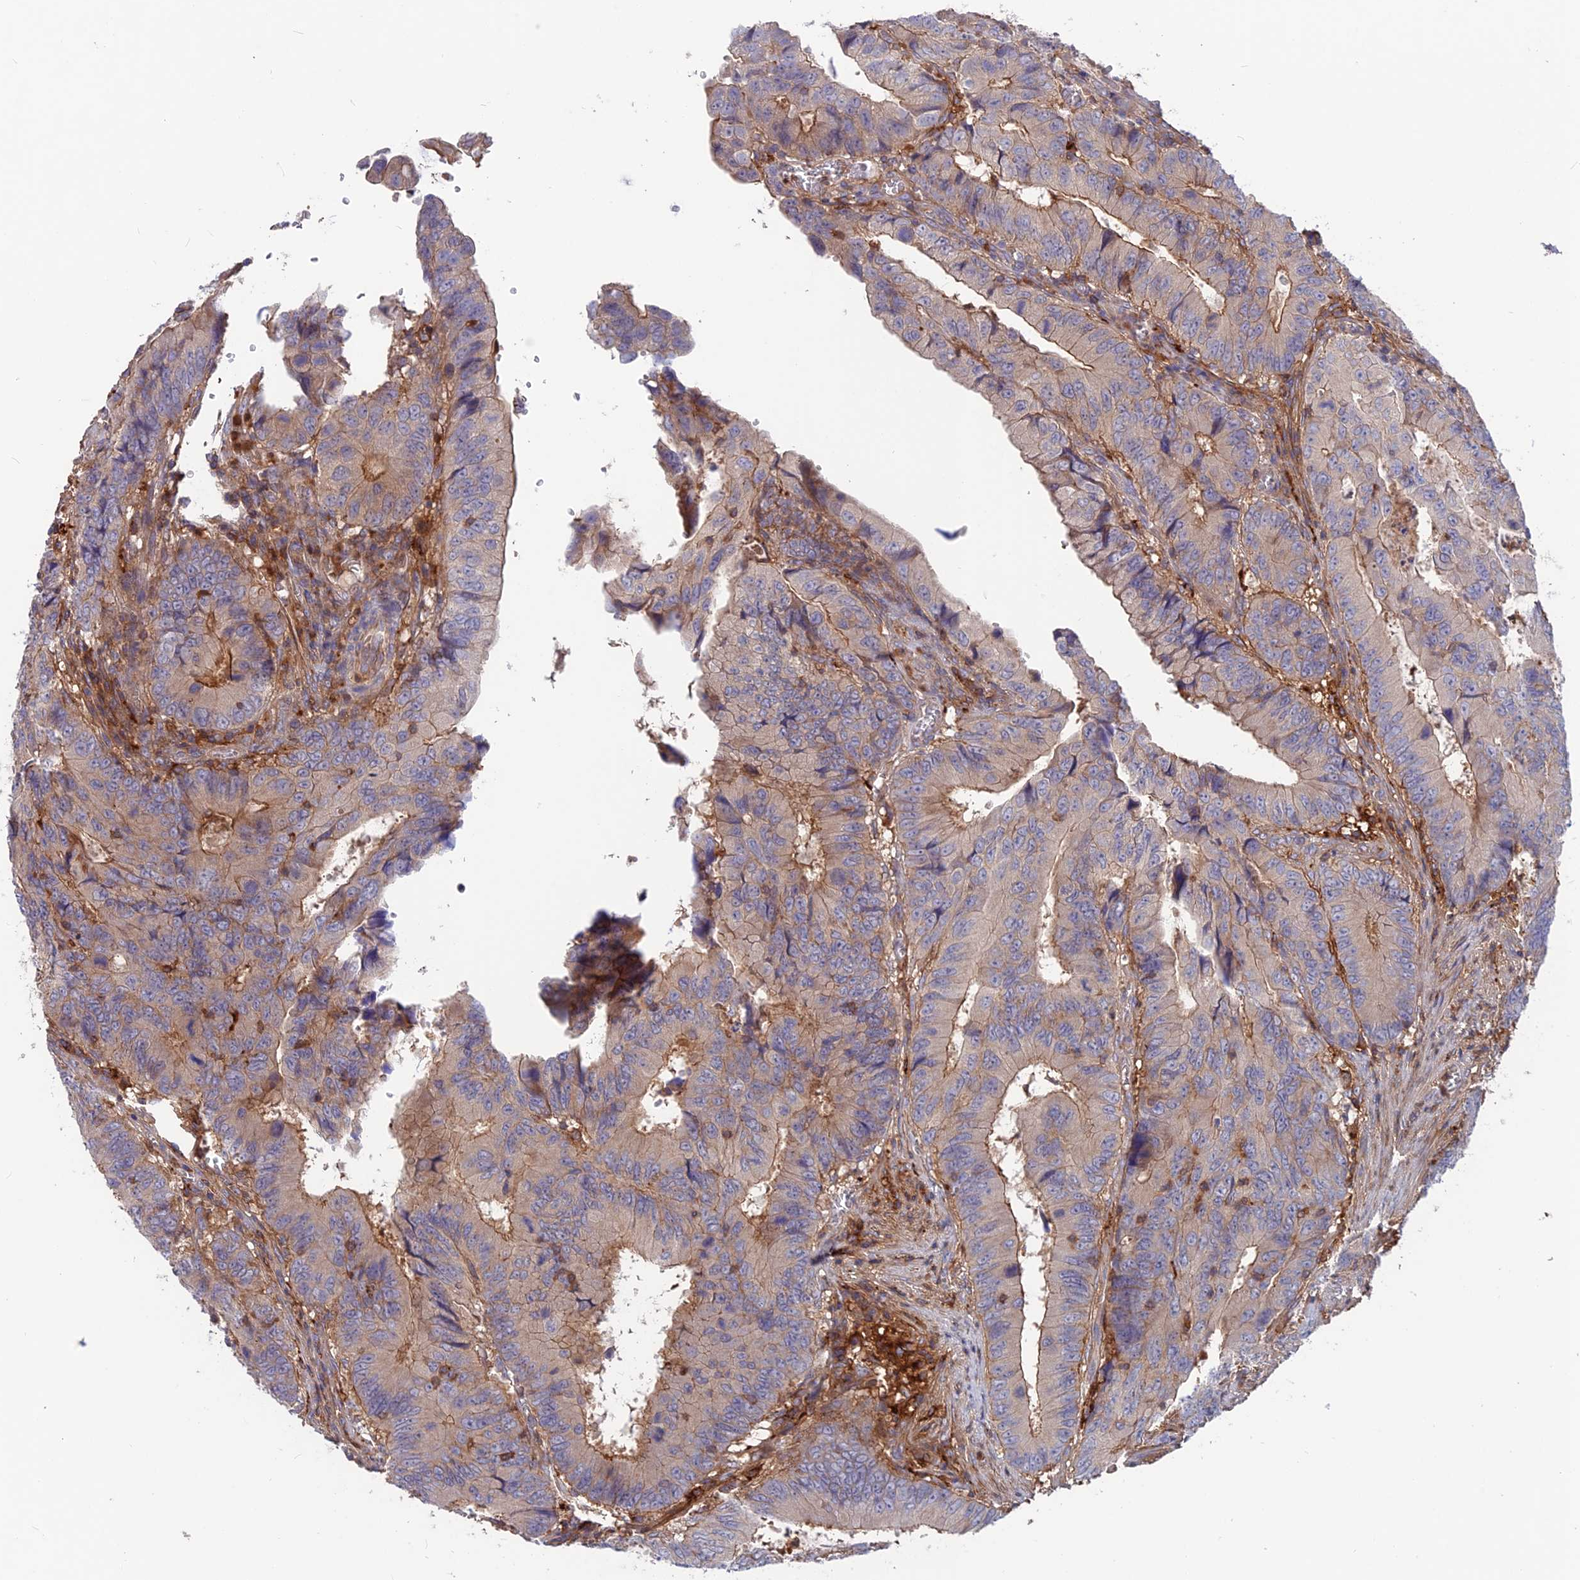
{"staining": {"intensity": "moderate", "quantity": "<25%", "location": "cytoplasmic/membranous"}, "tissue": "colorectal cancer", "cell_type": "Tumor cells", "image_type": "cancer", "snomed": [{"axis": "morphology", "description": "Adenocarcinoma, NOS"}, {"axis": "topography", "description": "Colon"}], "caption": "Colorectal cancer (adenocarcinoma) stained for a protein (brown) exhibits moderate cytoplasmic/membranous positive positivity in approximately <25% of tumor cells.", "gene": "CPNE7", "patient": {"sex": "male", "age": 85}}